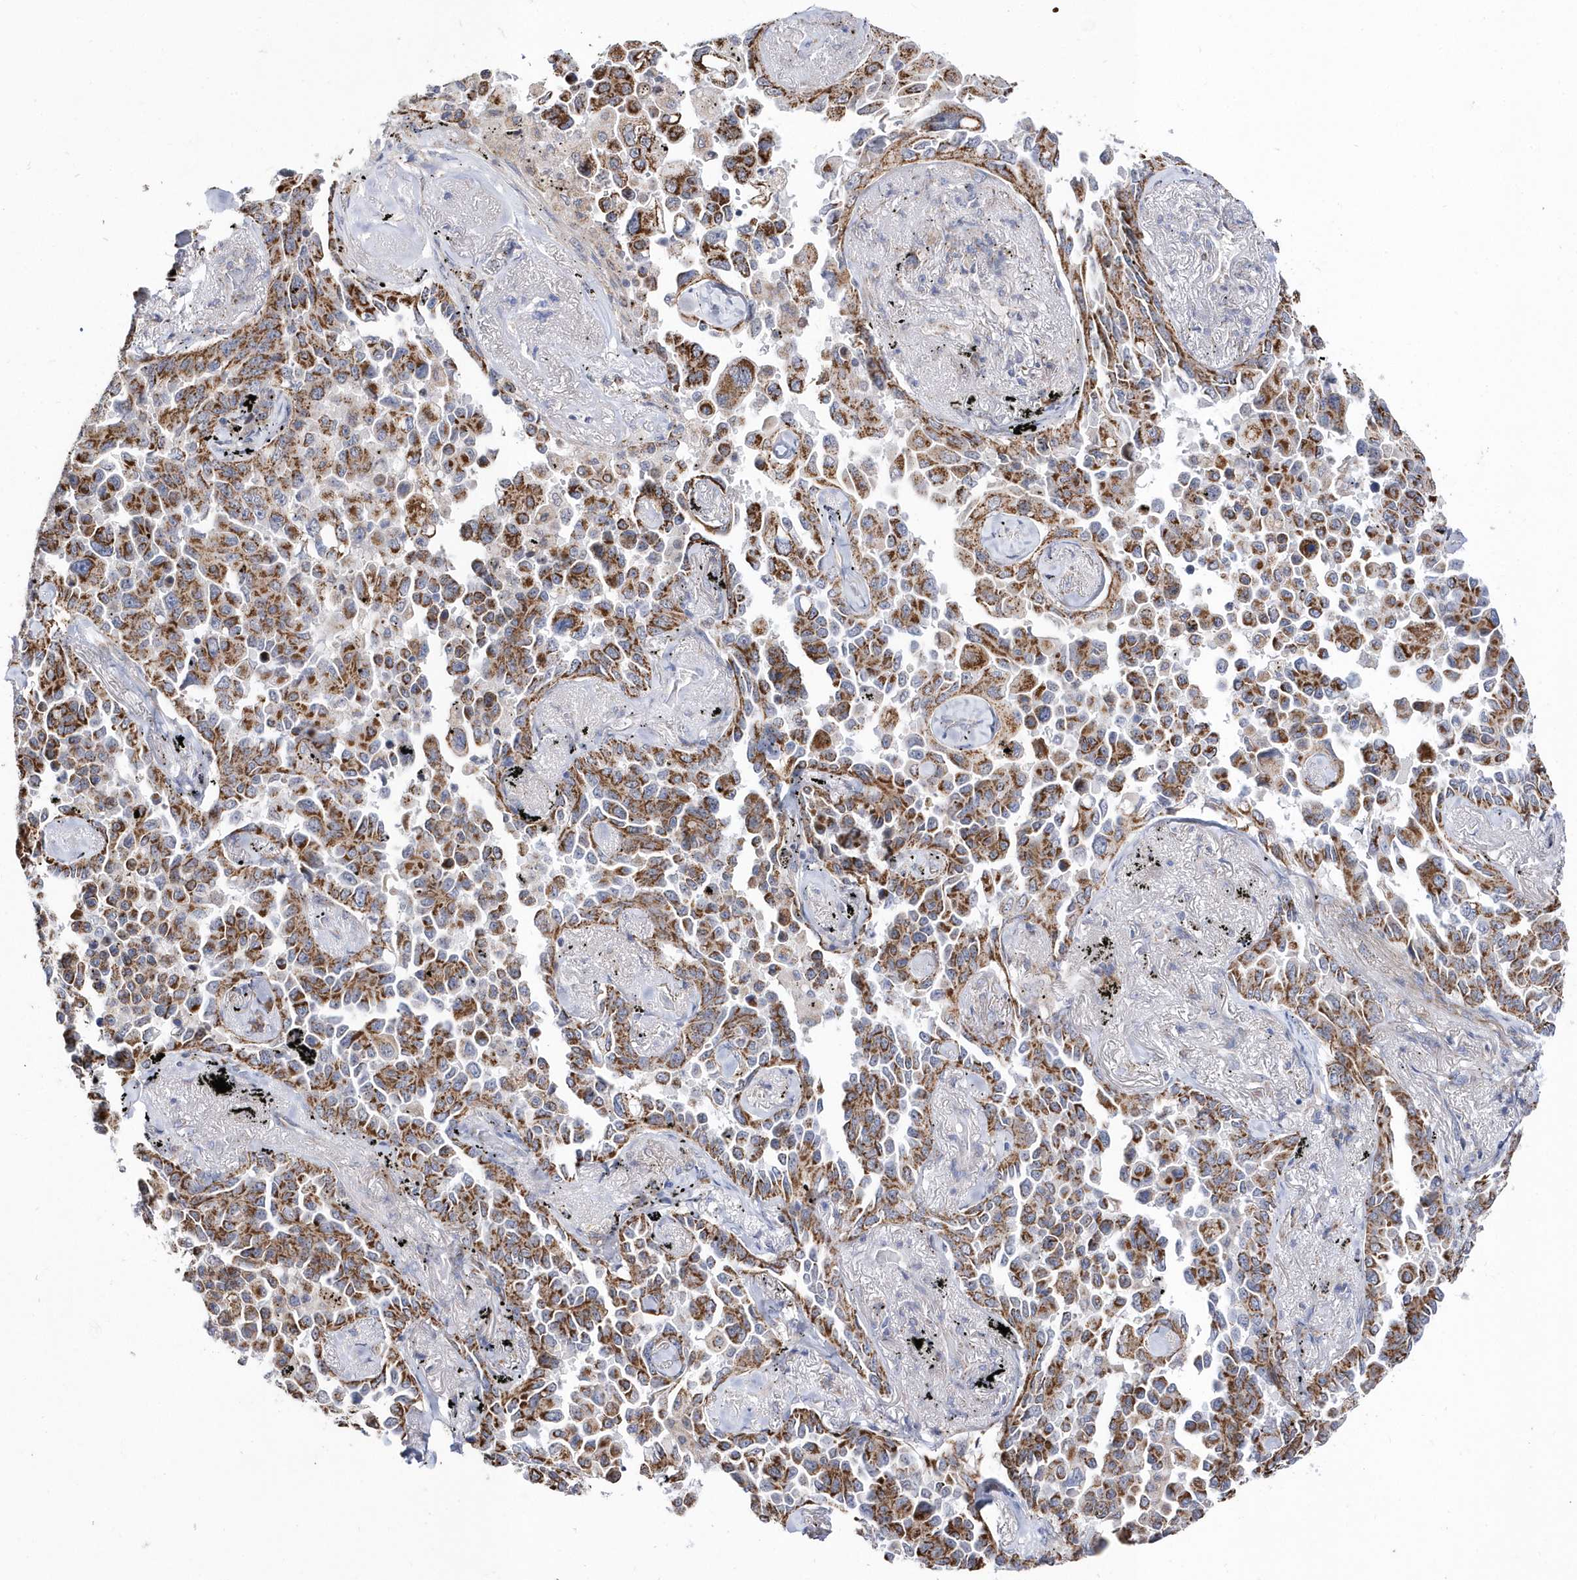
{"staining": {"intensity": "strong", "quantity": "25%-75%", "location": "cytoplasmic/membranous"}, "tissue": "lung cancer", "cell_type": "Tumor cells", "image_type": "cancer", "snomed": [{"axis": "morphology", "description": "Adenocarcinoma, NOS"}, {"axis": "topography", "description": "Lung"}], "caption": "Approximately 25%-75% of tumor cells in human lung adenocarcinoma demonstrate strong cytoplasmic/membranous protein staining as visualized by brown immunohistochemical staining.", "gene": "SPATA5", "patient": {"sex": "female", "age": 67}}